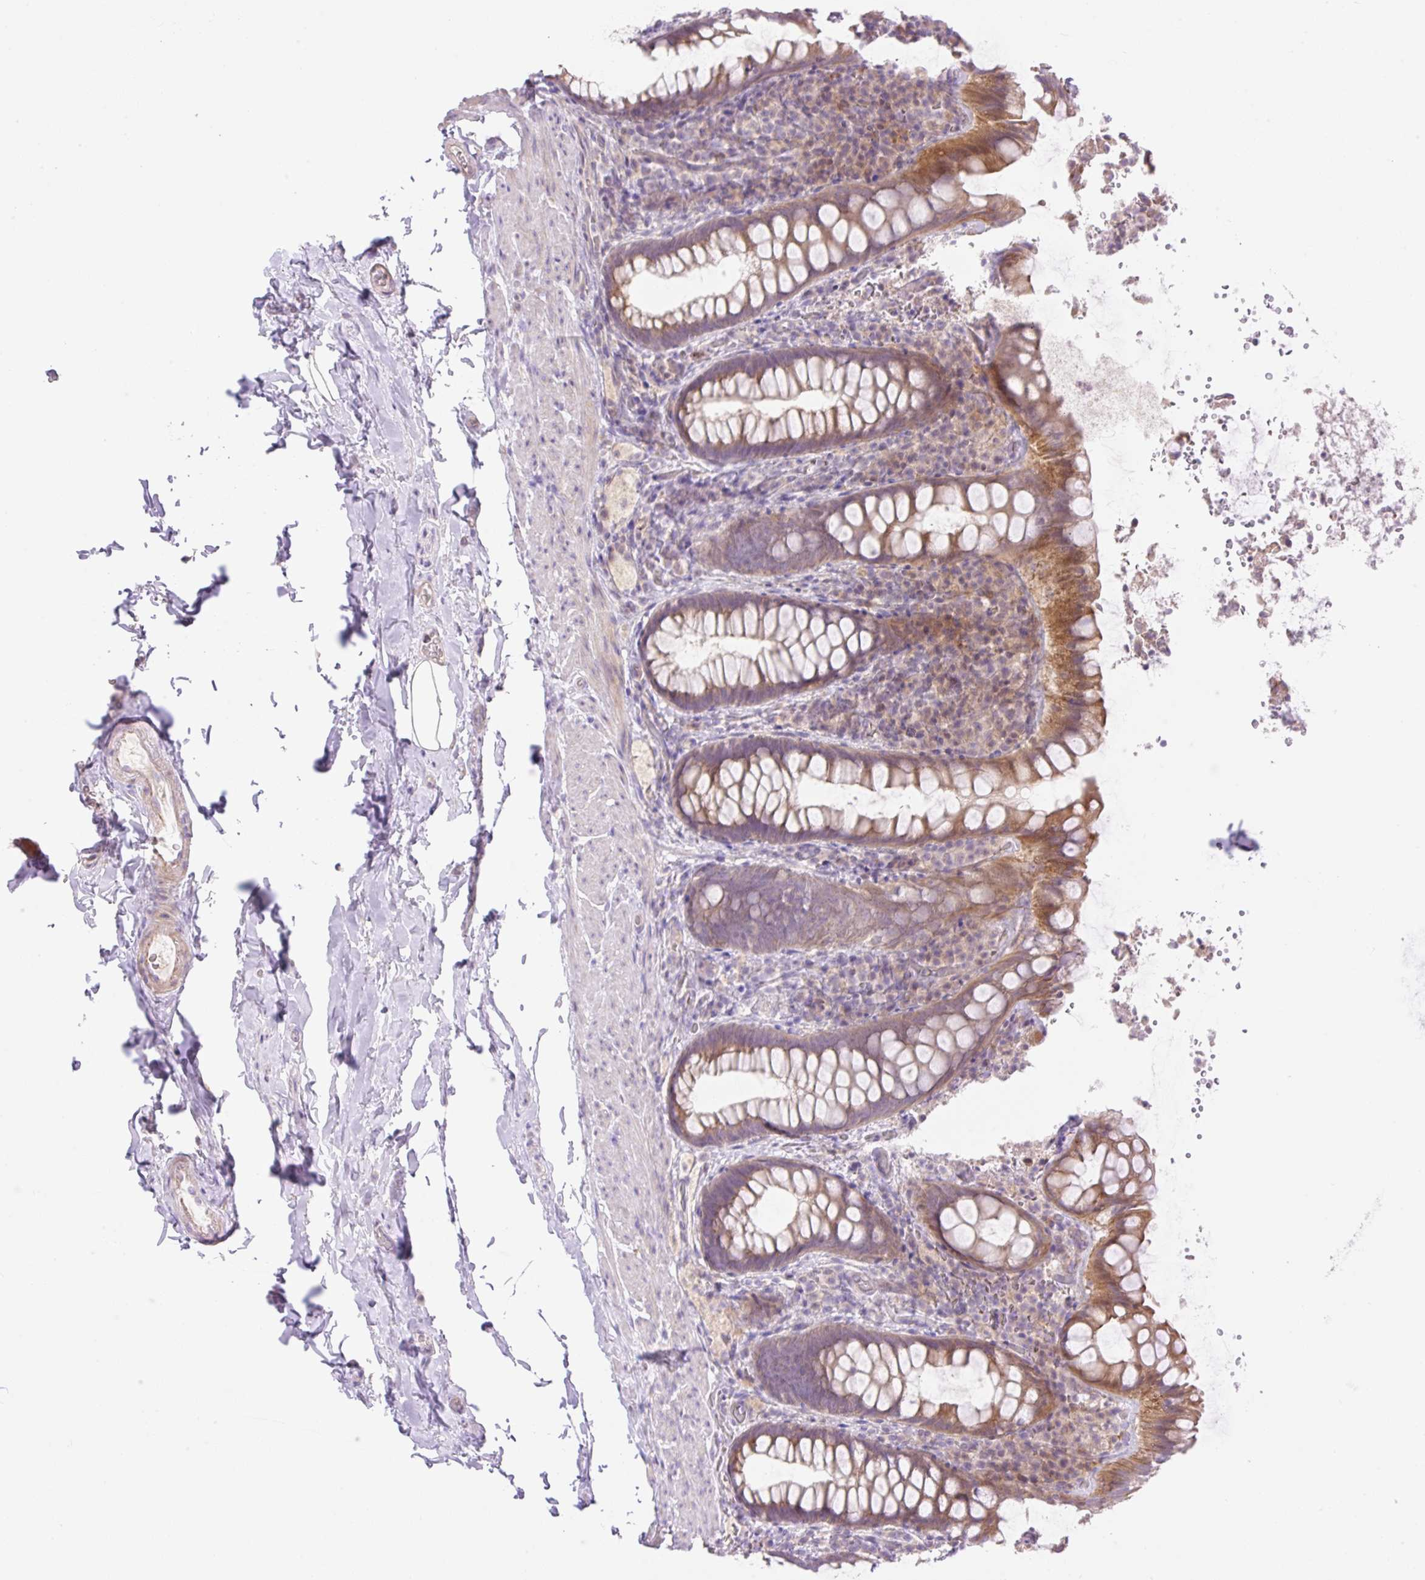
{"staining": {"intensity": "moderate", "quantity": ">75%", "location": "cytoplasmic/membranous"}, "tissue": "rectum", "cell_type": "Glandular cells", "image_type": "normal", "snomed": [{"axis": "morphology", "description": "Normal tissue, NOS"}, {"axis": "topography", "description": "Rectum"}], "caption": "The image reveals immunohistochemical staining of normal rectum. There is moderate cytoplasmic/membranous positivity is appreciated in approximately >75% of glandular cells.", "gene": "VPS25", "patient": {"sex": "female", "age": 69}}